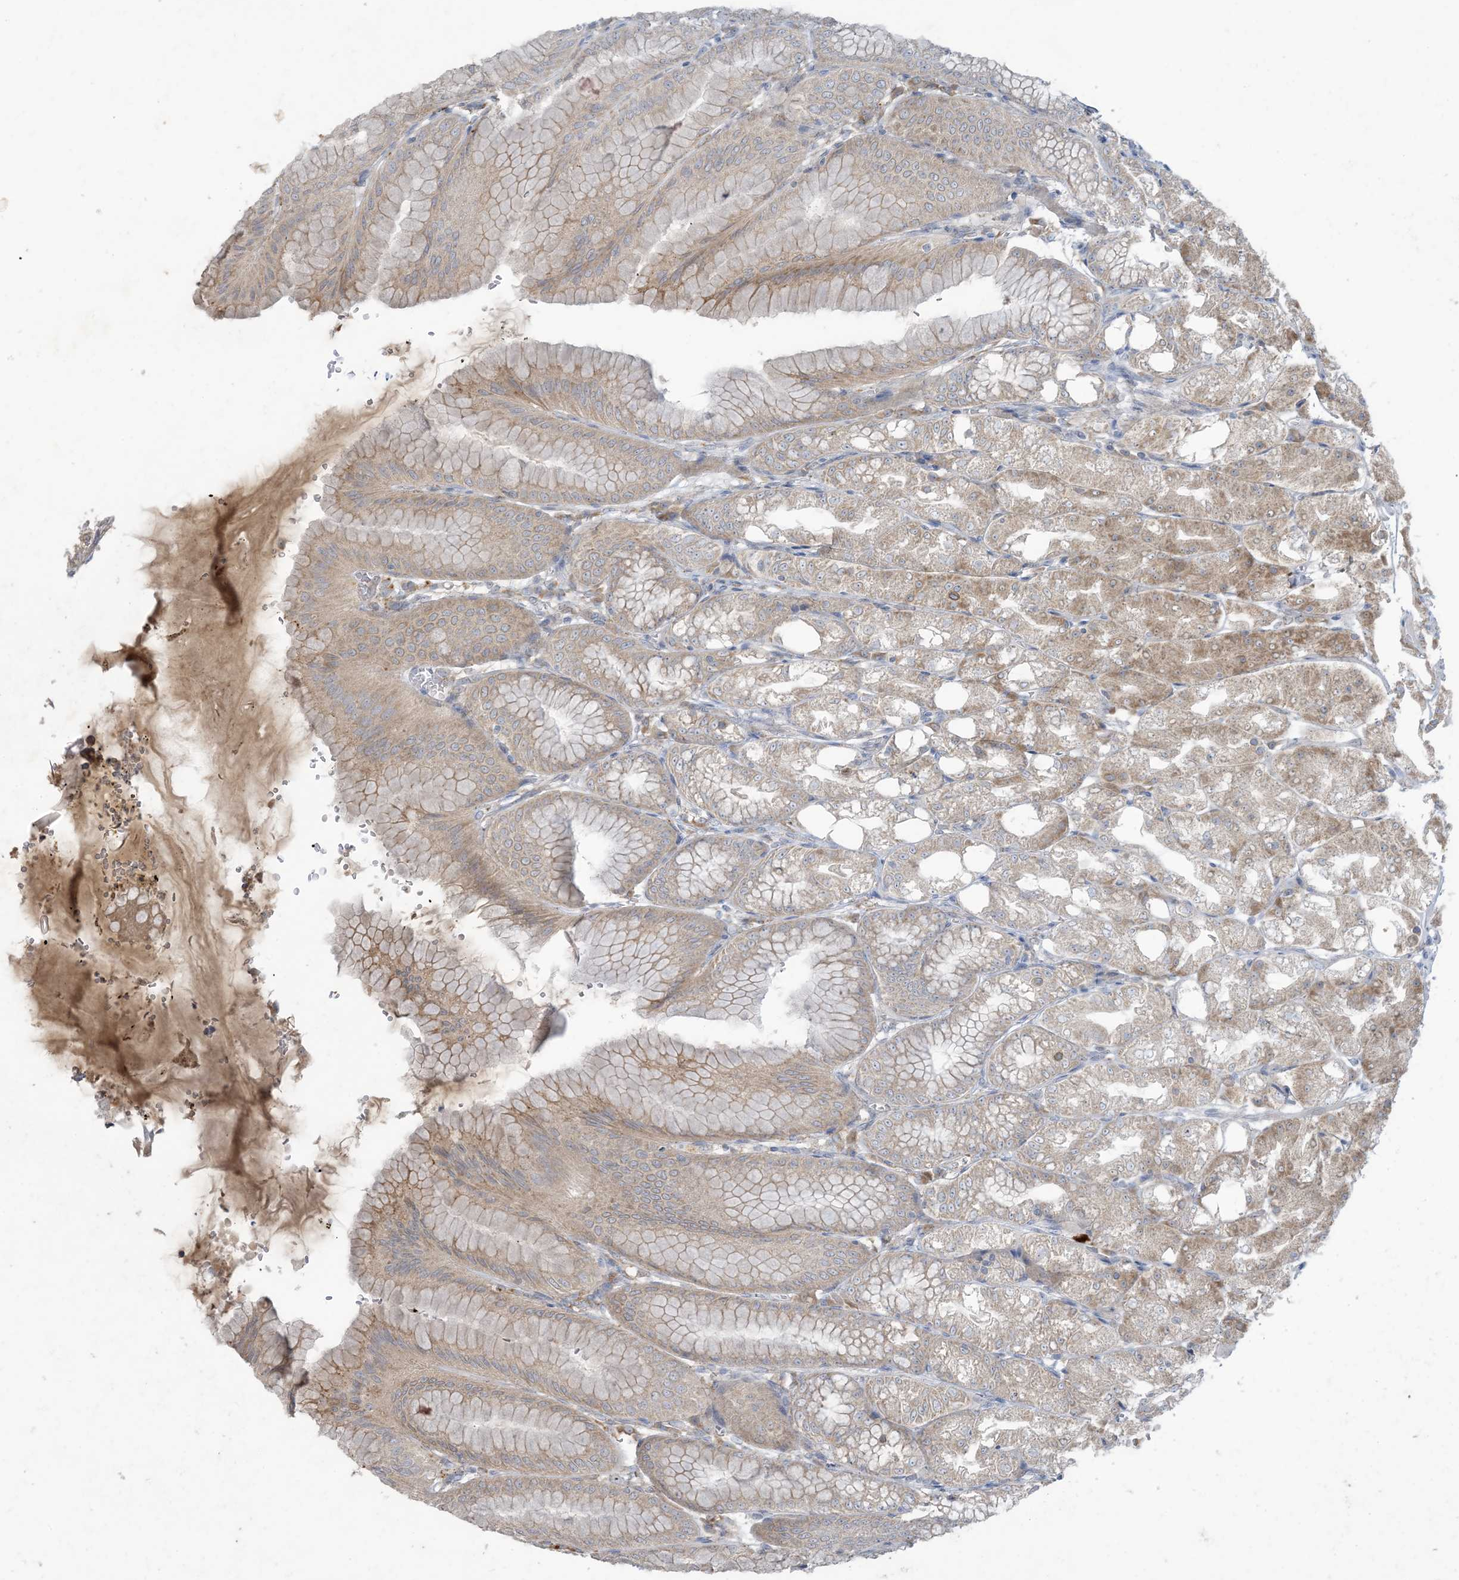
{"staining": {"intensity": "moderate", "quantity": "25%-75%", "location": "cytoplasmic/membranous"}, "tissue": "stomach", "cell_type": "Glandular cells", "image_type": "normal", "snomed": [{"axis": "morphology", "description": "Normal tissue, NOS"}, {"axis": "topography", "description": "Stomach, lower"}], "caption": "This image demonstrates immunohistochemistry staining of benign stomach, with medium moderate cytoplasmic/membranous positivity in about 25%-75% of glandular cells.", "gene": "MRPS18A", "patient": {"sex": "male", "age": 71}}